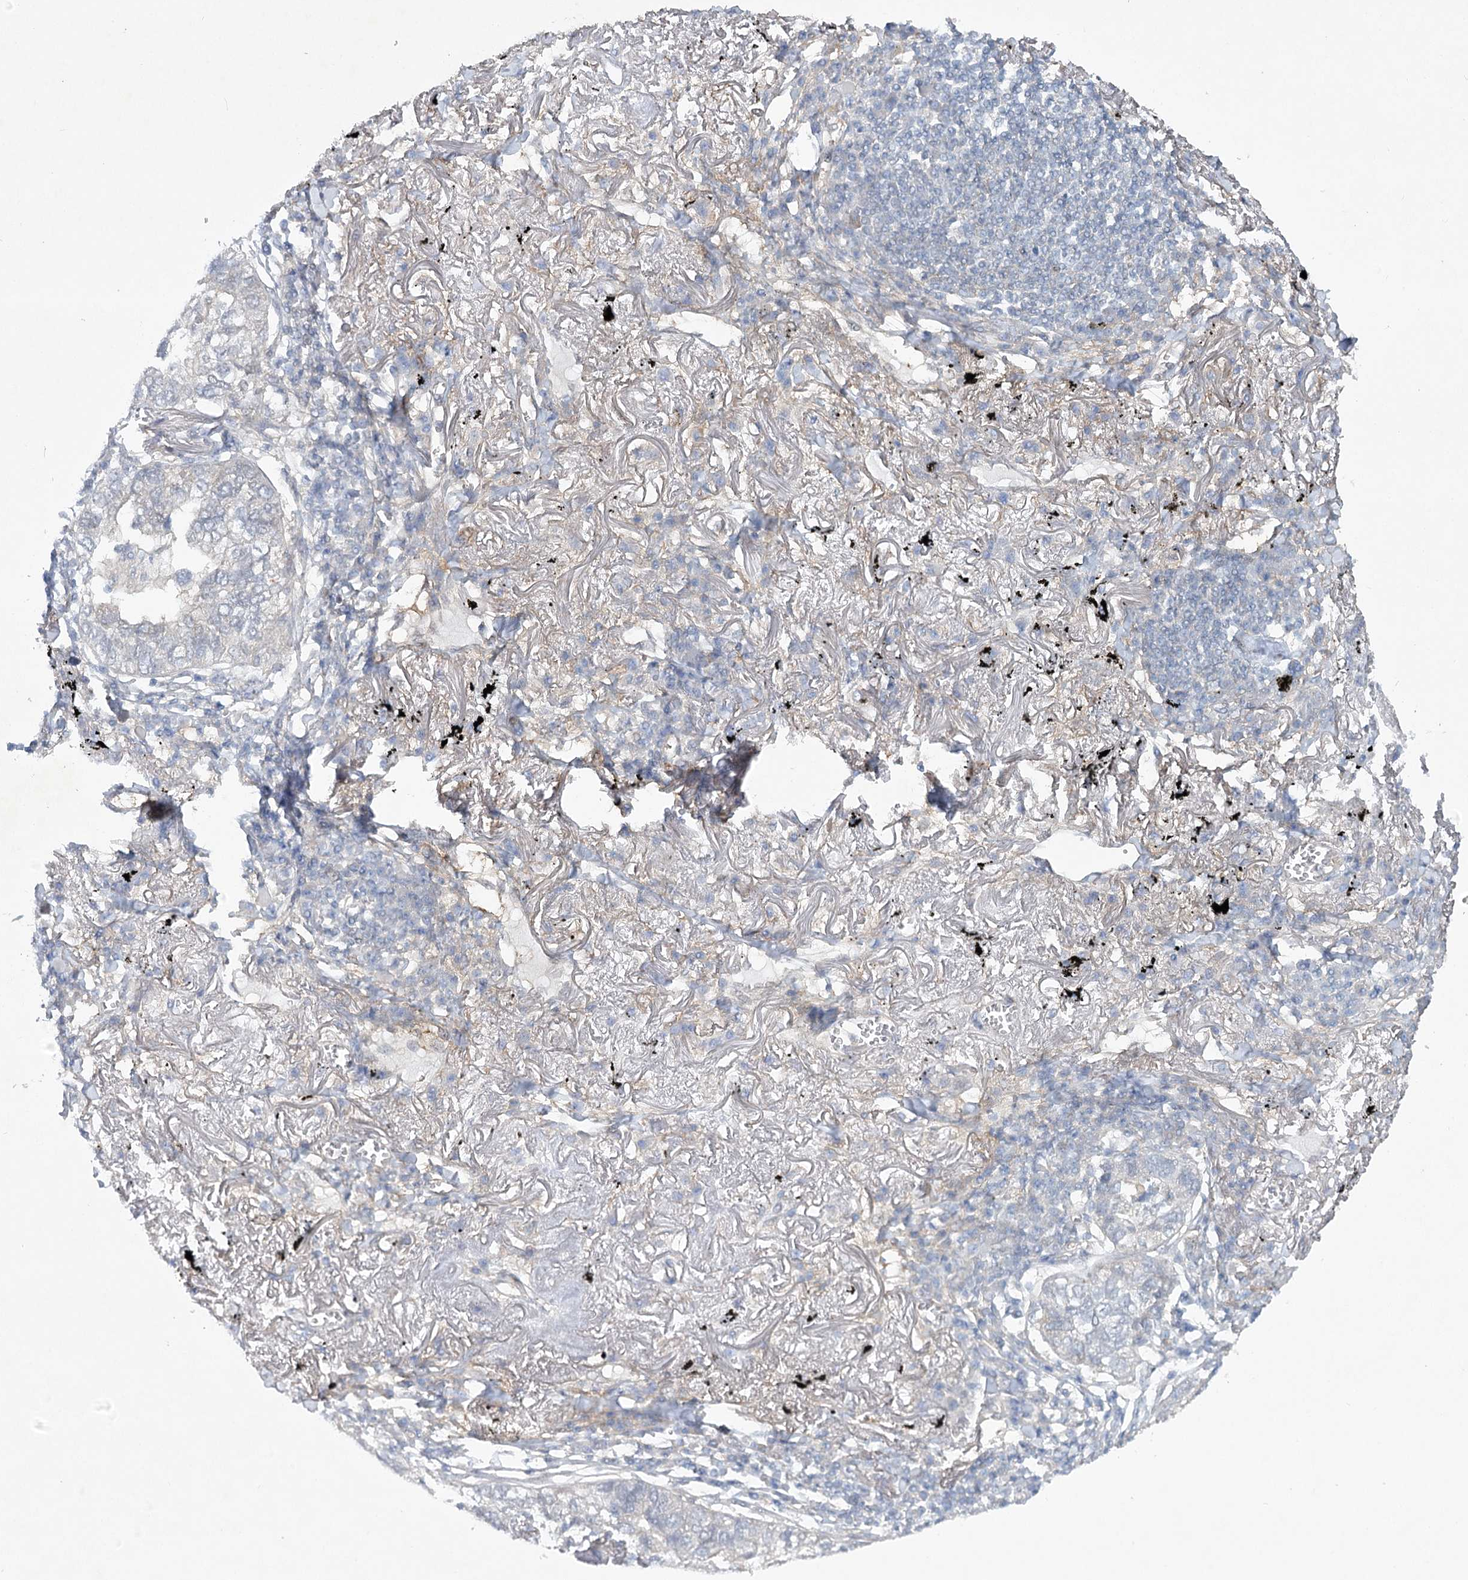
{"staining": {"intensity": "negative", "quantity": "none", "location": "none"}, "tissue": "lung cancer", "cell_type": "Tumor cells", "image_type": "cancer", "snomed": [{"axis": "morphology", "description": "Adenocarcinoma, NOS"}, {"axis": "topography", "description": "Lung"}], "caption": "Tumor cells show no significant expression in adenocarcinoma (lung).", "gene": "AAMDC", "patient": {"sex": "male", "age": 65}}